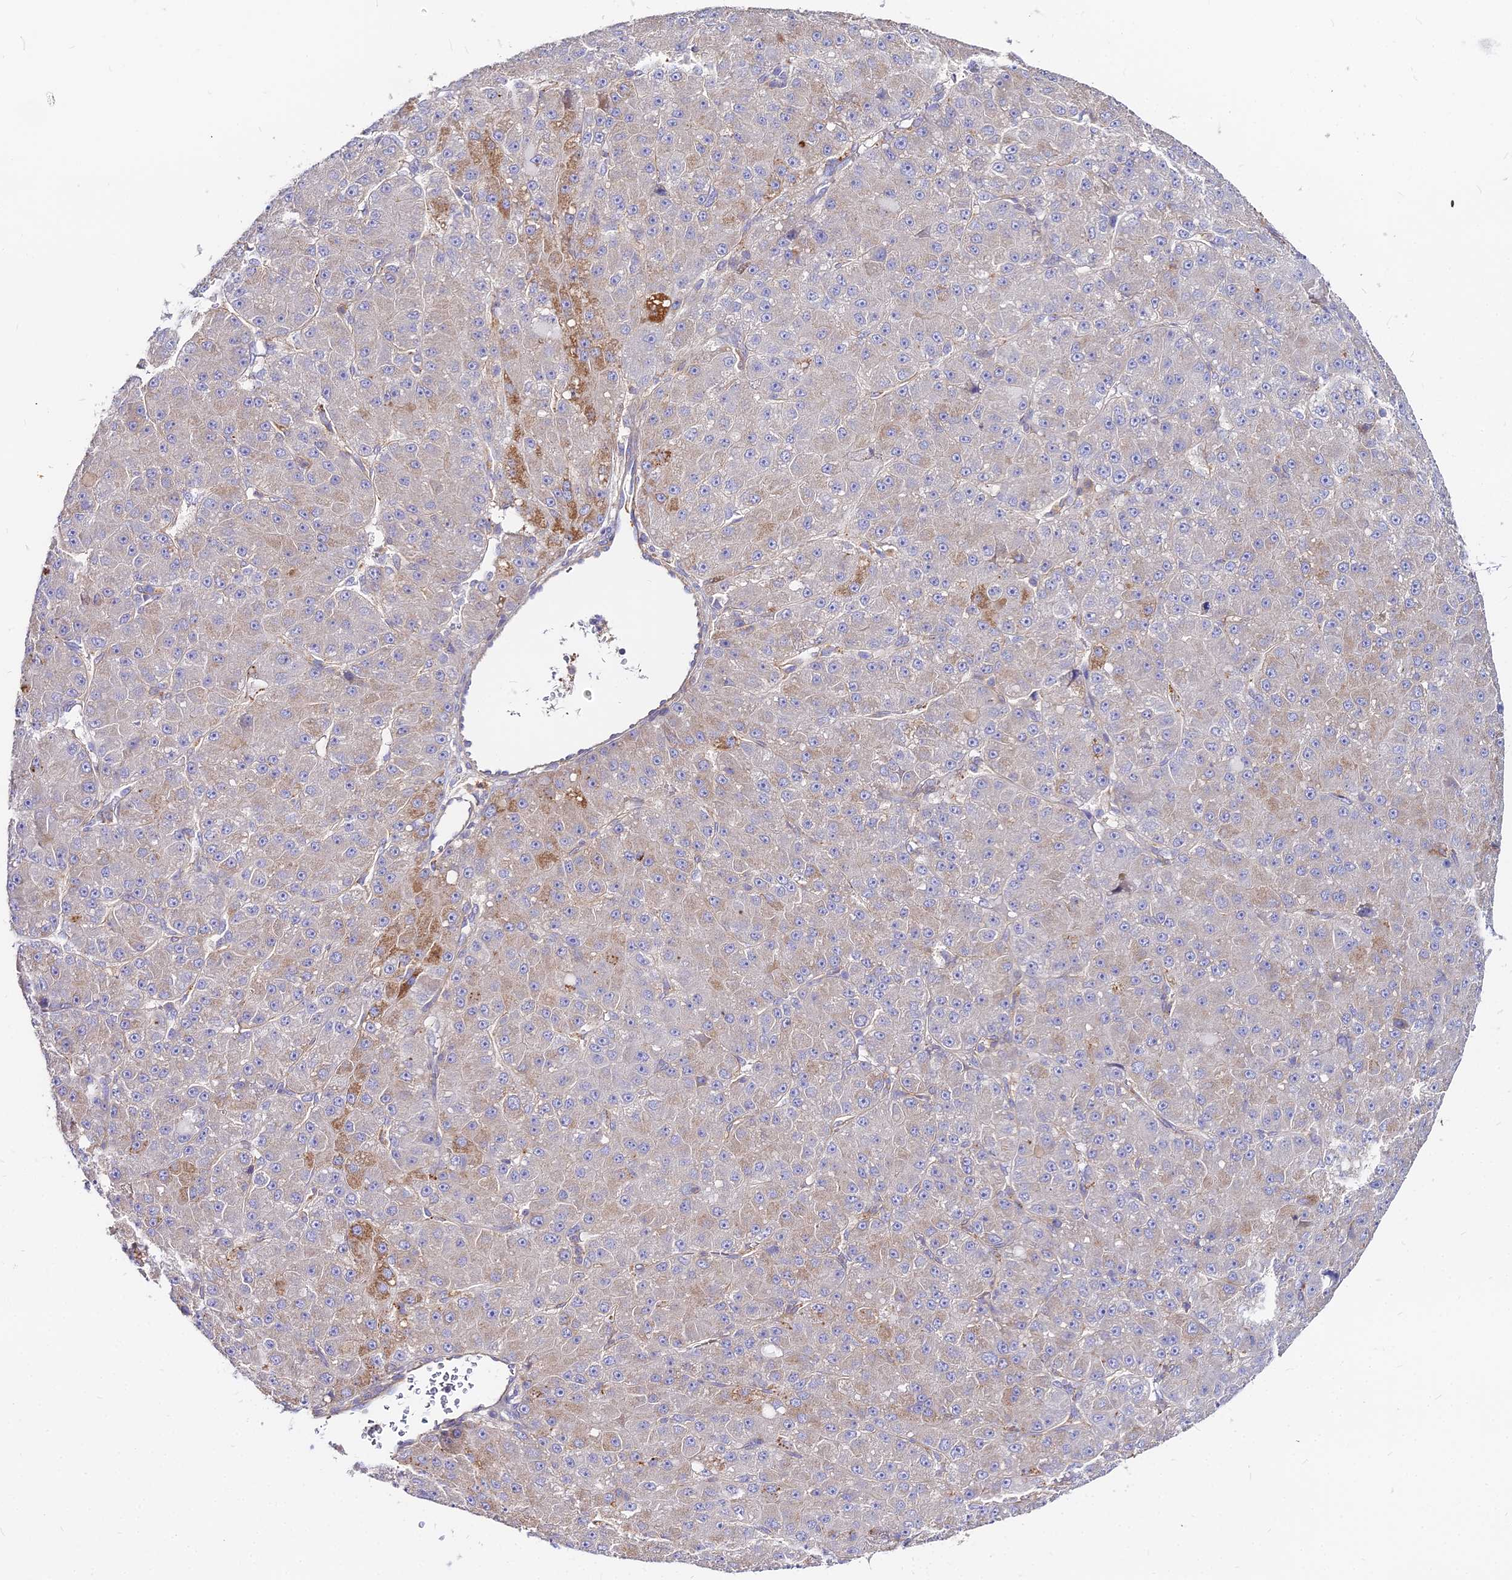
{"staining": {"intensity": "moderate", "quantity": "<25%", "location": "cytoplasmic/membranous"}, "tissue": "liver cancer", "cell_type": "Tumor cells", "image_type": "cancer", "snomed": [{"axis": "morphology", "description": "Carcinoma, Hepatocellular, NOS"}, {"axis": "topography", "description": "Liver"}], "caption": "A high-resolution image shows IHC staining of liver hepatocellular carcinoma, which reveals moderate cytoplasmic/membranous positivity in approximately <25% of tumor cells.", "gene": "GLYAT", "patient": {"sex": "male", "age": 67}}